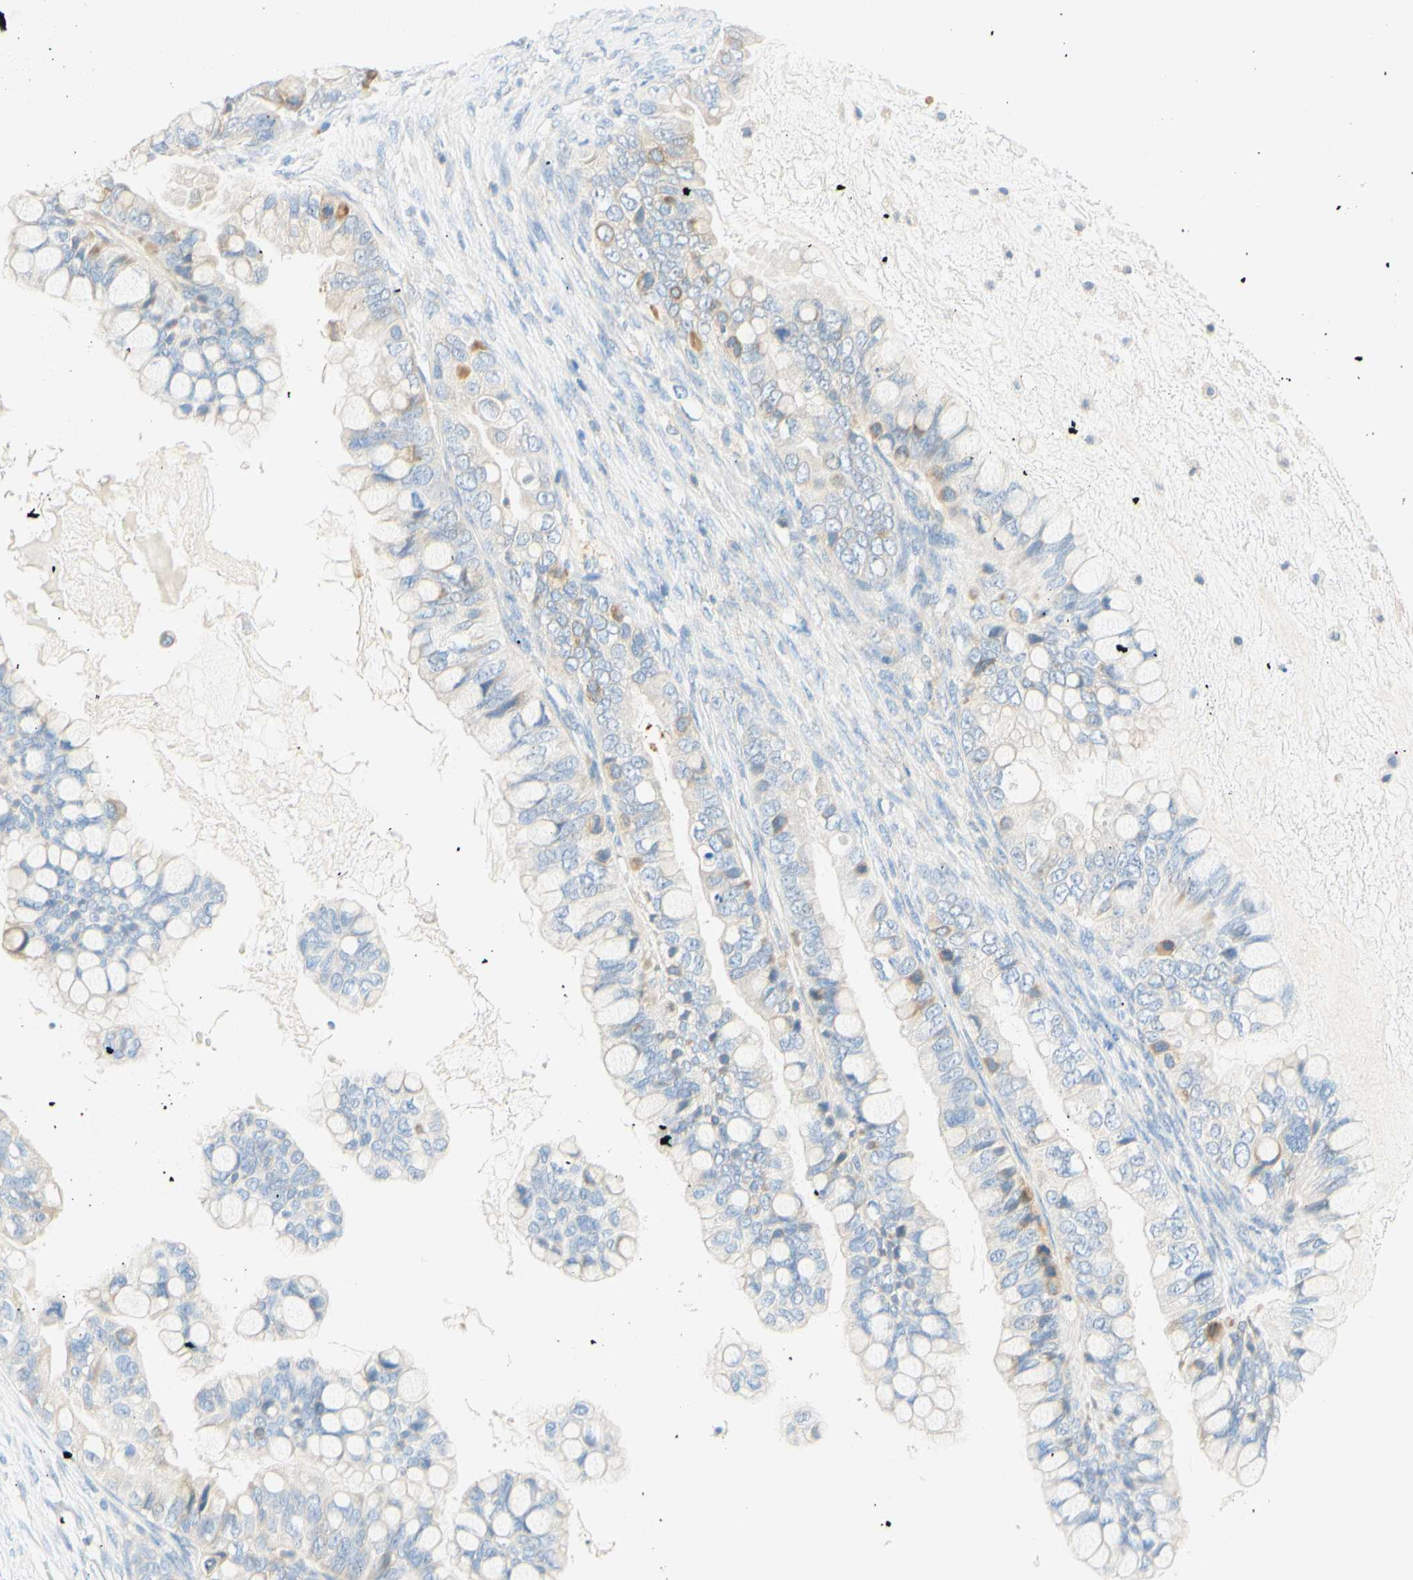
{"staining": {"intensity": "weak", "quantity": "<25%", "location": "cytoplasmic/membranous"}, "tissue": "ovarian cancer", "cell_type": "Tumor cells", "image_type": "cancer", "snomed": [{"axis": "morphology", "description": "Cystadenocarcinoma, mucinous, NOS"}, {"axis": "topography", "description": "Ovary"}], "caption": "Immunohistochemical staining of ovarian mucinous cystadenocarcinoma shows no significant staining in tumor cells. The staining is performed using DAB brown chromogen with nuclei counter-stained in using hematoxylin.", "gene": "LAT", "patient": {"sex": "female", "age": 80}}